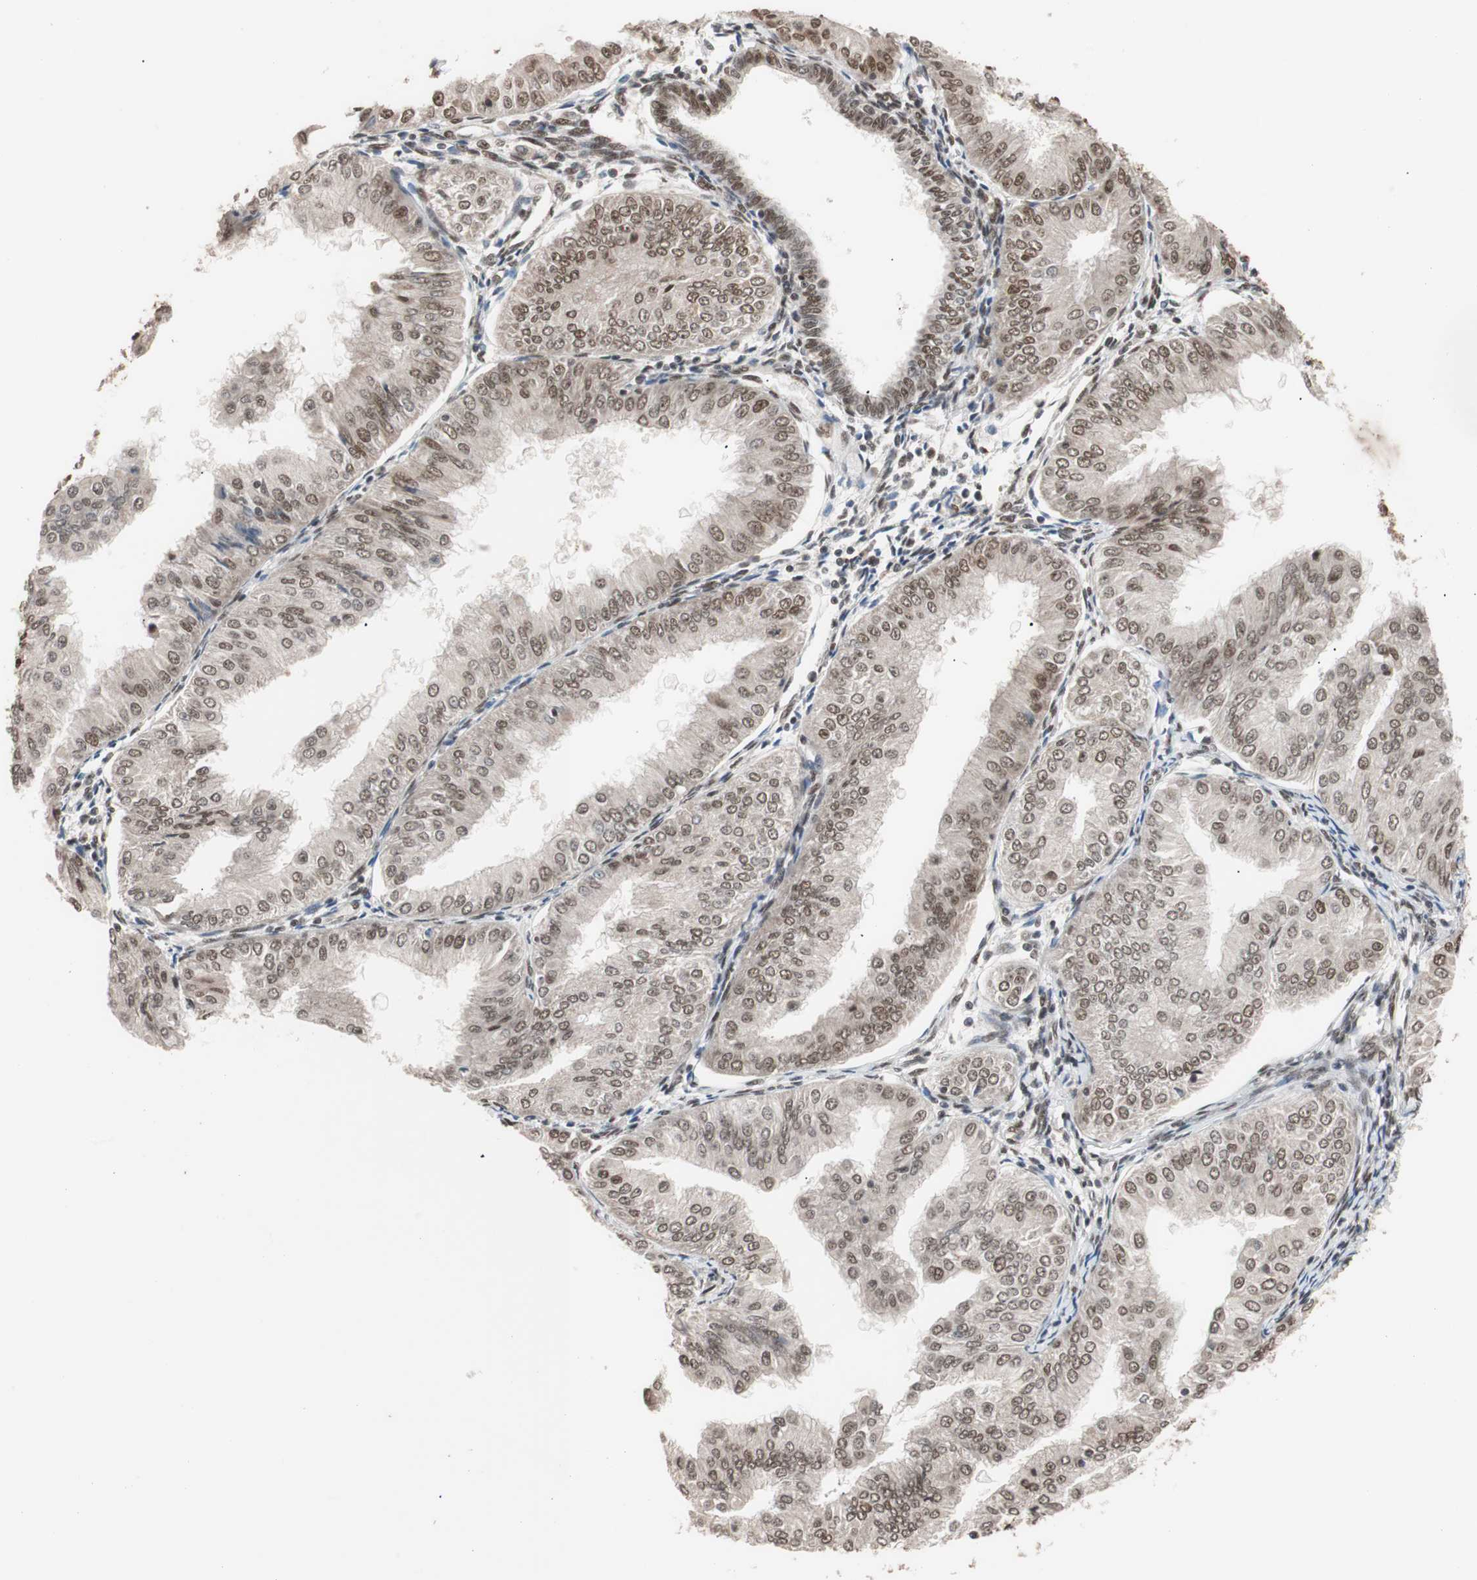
{"staining": {"intensity": "moderate", "quantity": ">75%", "location": "nuclear"}, "tissue": "endometrial cancer", "cell_type": "Tumor cells", "image_type": "cancer", "snomed": [{"axis": "morphology", "description": "Adenocarcinoma, NOS"}, {"axis": "topography", "description": "Endometrium"}], "caption": "Endometrial adenocarcinoma tissue shows moderate nuclear expression in approximately >75% of tumor cells", "gene": "CHAMP1", "patient": {"sex": "female", "age": 53}}